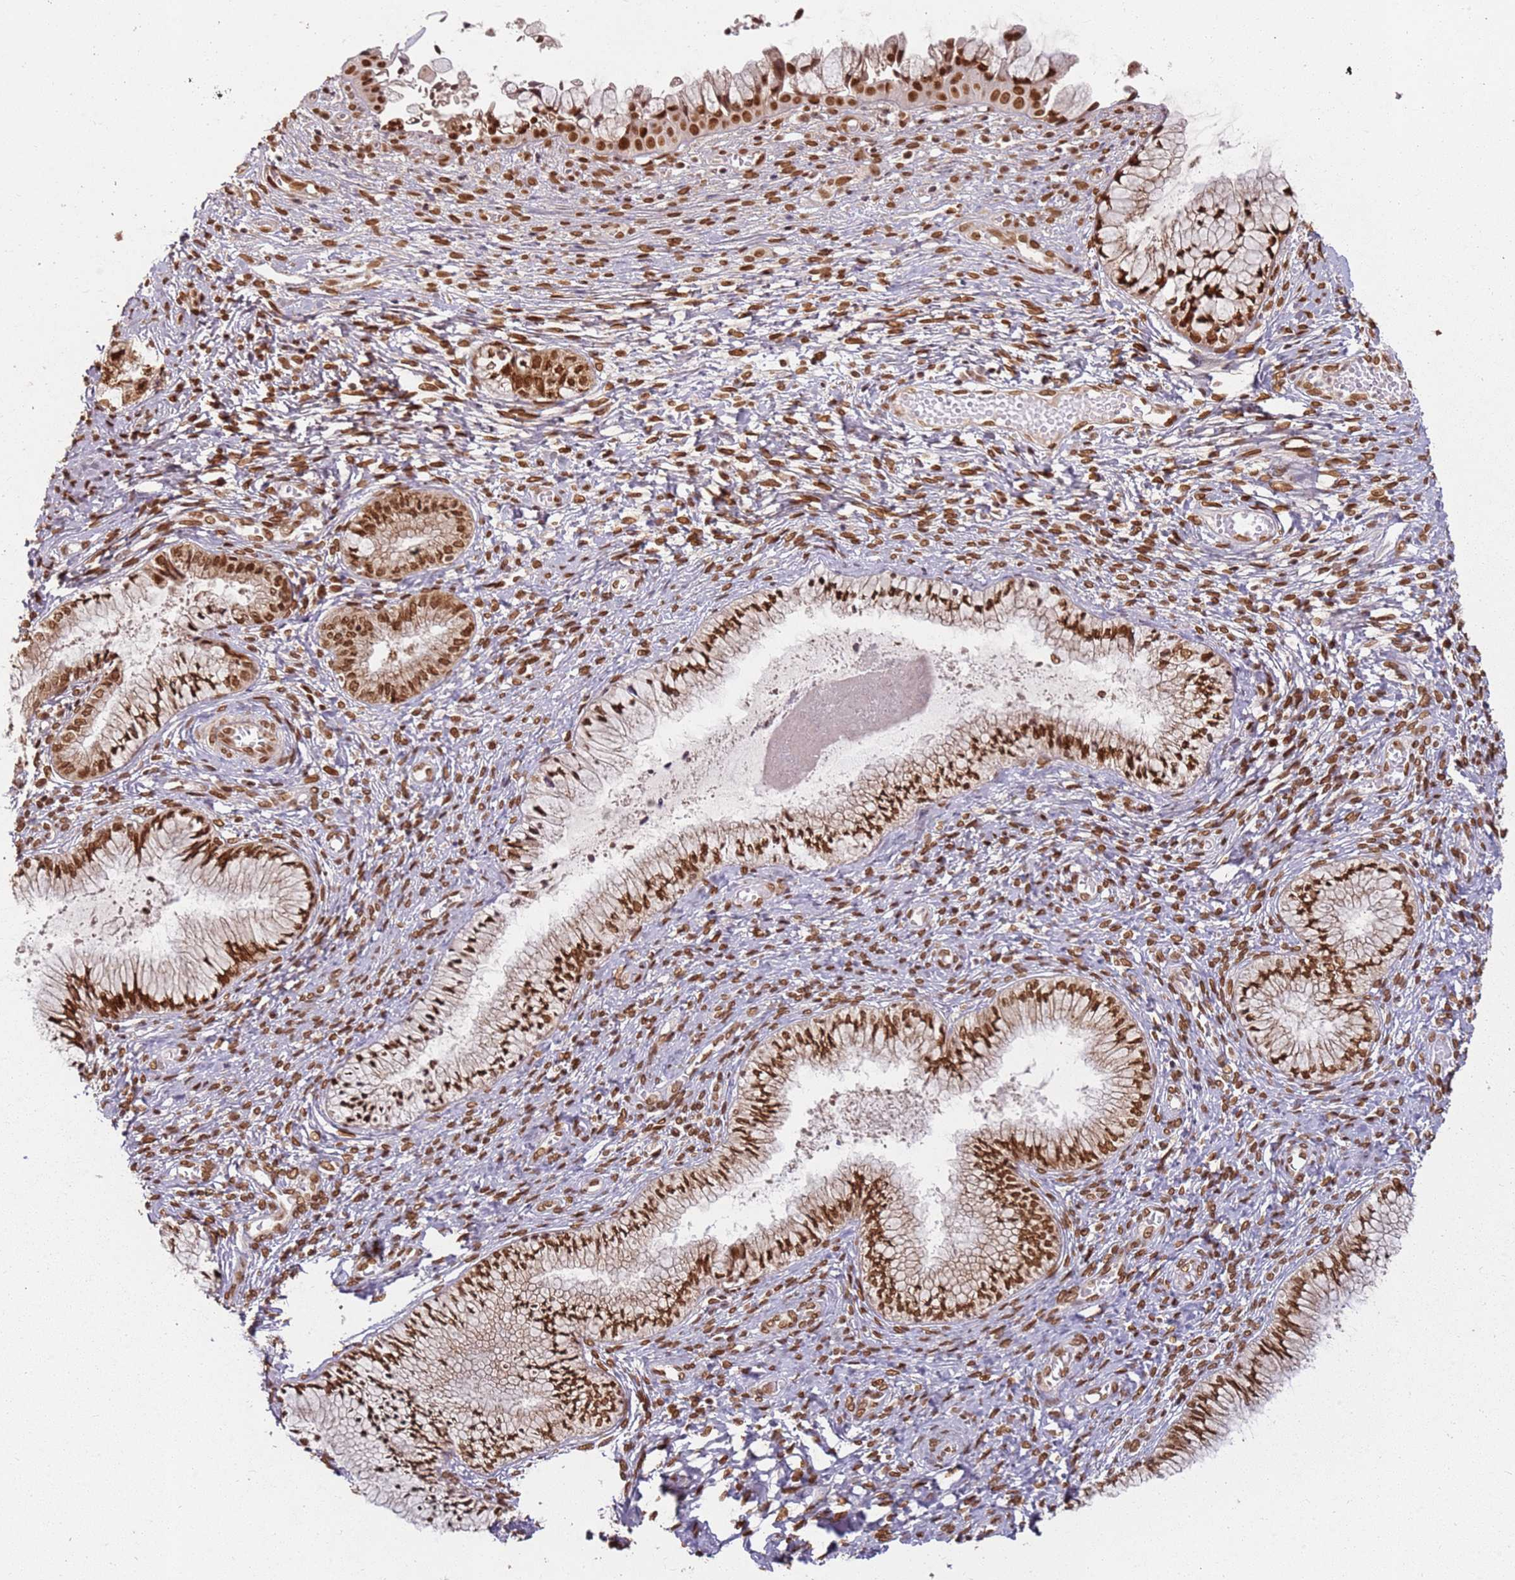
{"staining": {"intensity": "strong", "quantity": ">75%", "location": "nuclear"}, "tissue": "cervix", "cell_type": "Glandular cells", "image_type": "normal", "snomed": [{"axis": "morphology", "description": "Normal tissue, NOS"}, {"axis": "topography", "description": "Cervix"}], "caption": "Glandular cells exhibit high levels of strong nuclear expression in approximately >75% of cells in benign cervix.", "gene": "TENT4A", "patient": {"sex": "female", "age": 42}}